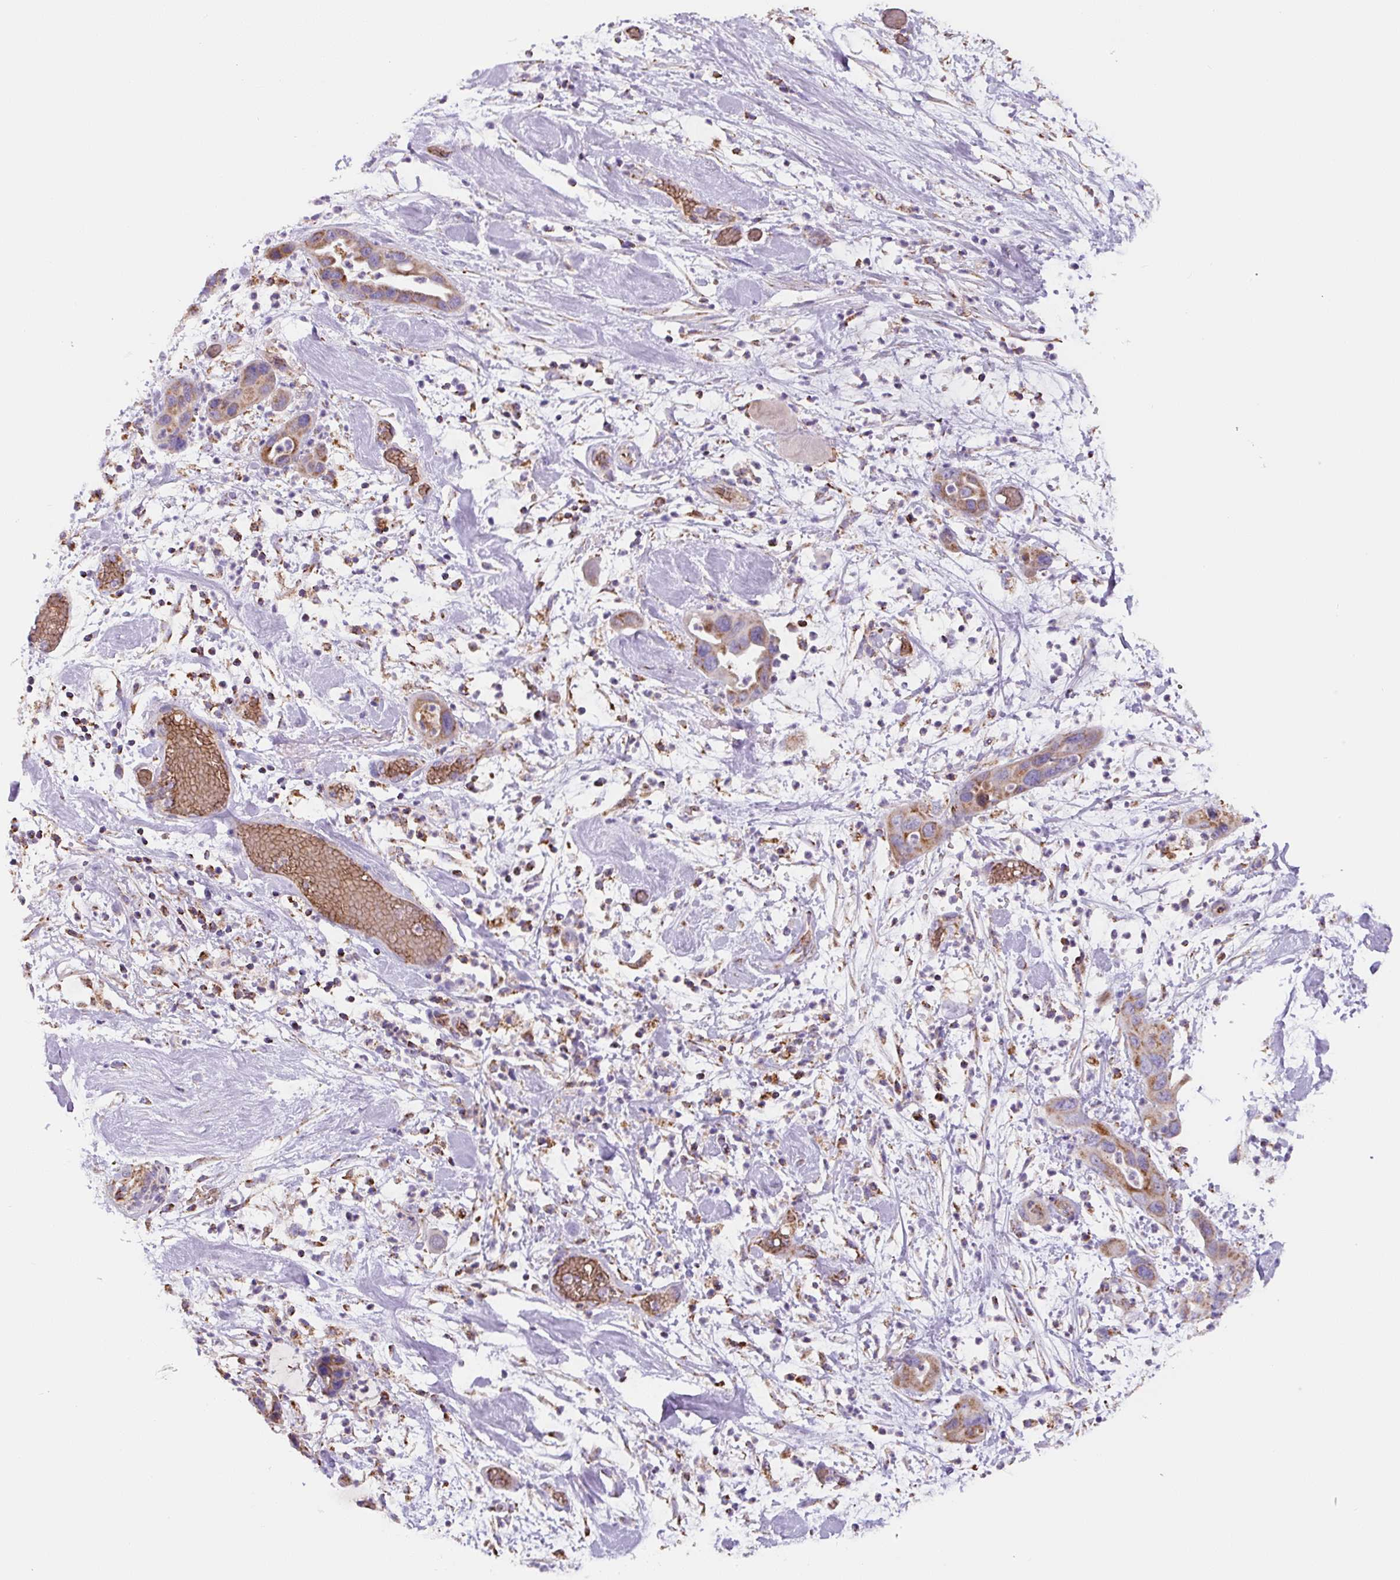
{"staining": {"intensity": "moderate", "quantity": ">75%", "location": "cytoplasmic/membranous"}, "tissue": "pancreatic cancer", "cell_type": "Tumor cells", "image_type": "cancer", "snomed": [{"axis": "morphology", "description": "Adenocarcinoma, NOS"}, {"axis": "topography", "description": "Pancreas"}], "caption": "Protein expression analysis of human adenocarcinoma (pancreatic) reveals moderate cytoplasmic/membranous positivity in about >75% of tumor cells.", "gene": "MT-CO2", "patient": {"sex": "female", "age": 71}}